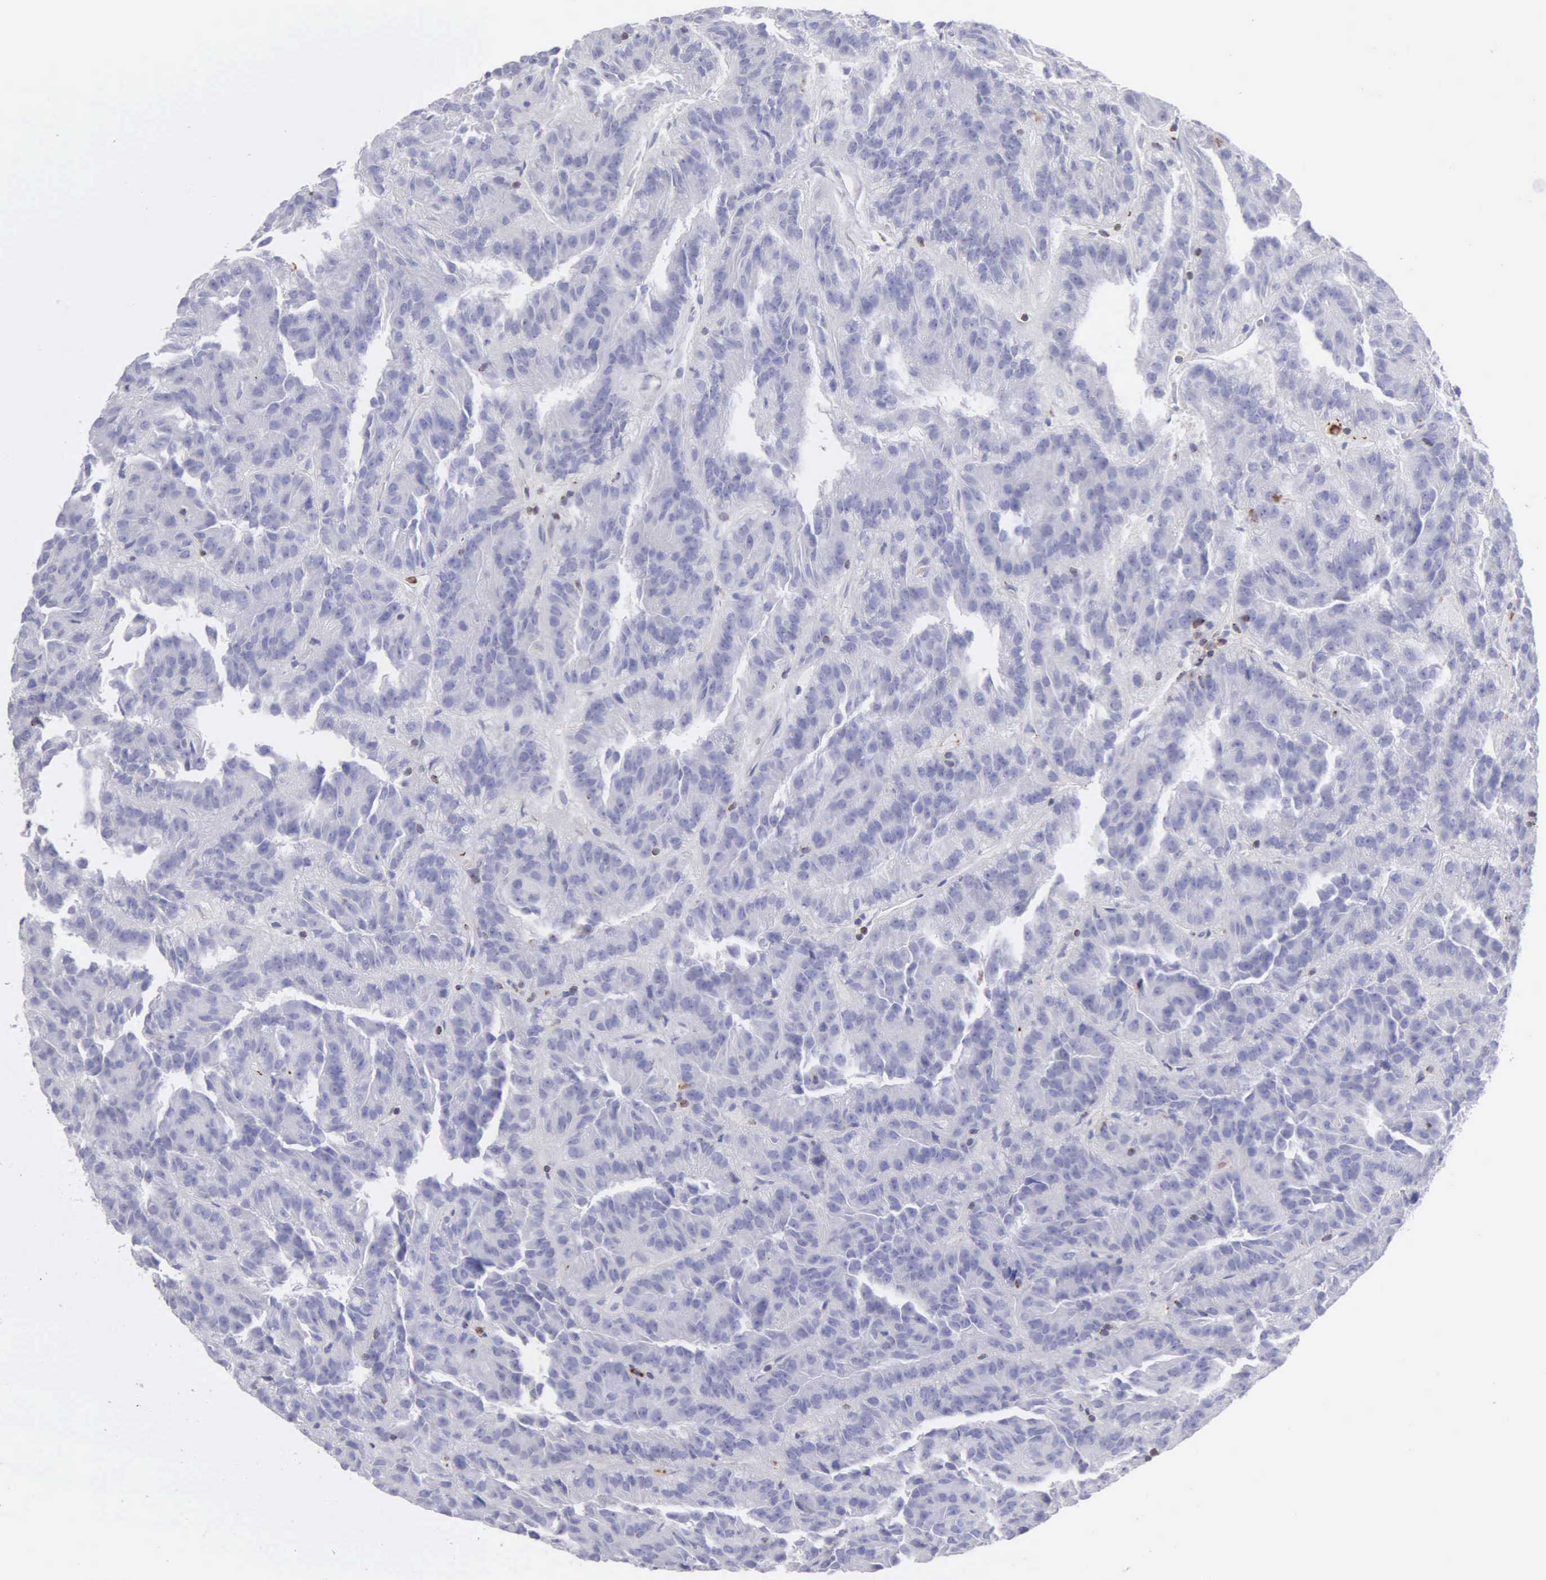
{"staining": {"intensity": "negative", "quantity": "none", "location": "none"}, "tissue": "renal cancer", "cell_type": "Tumor cells", "image_type": "cancer", "snomed": [{"axis": "morphology", "description": "Adenocarcinoma, NOS"}, {"axis": "topography", "description": "Kidney"}], "caption": "IHC of renal cancer (adenocarcinoma) demonstrates no expression in tumor cells. (DAB (3,3'-diaminobenzidine) immunohistochemistry (IHC), high magnification).", "gene": "SRGN", "patient": {"sex": "male", "age": 46}}